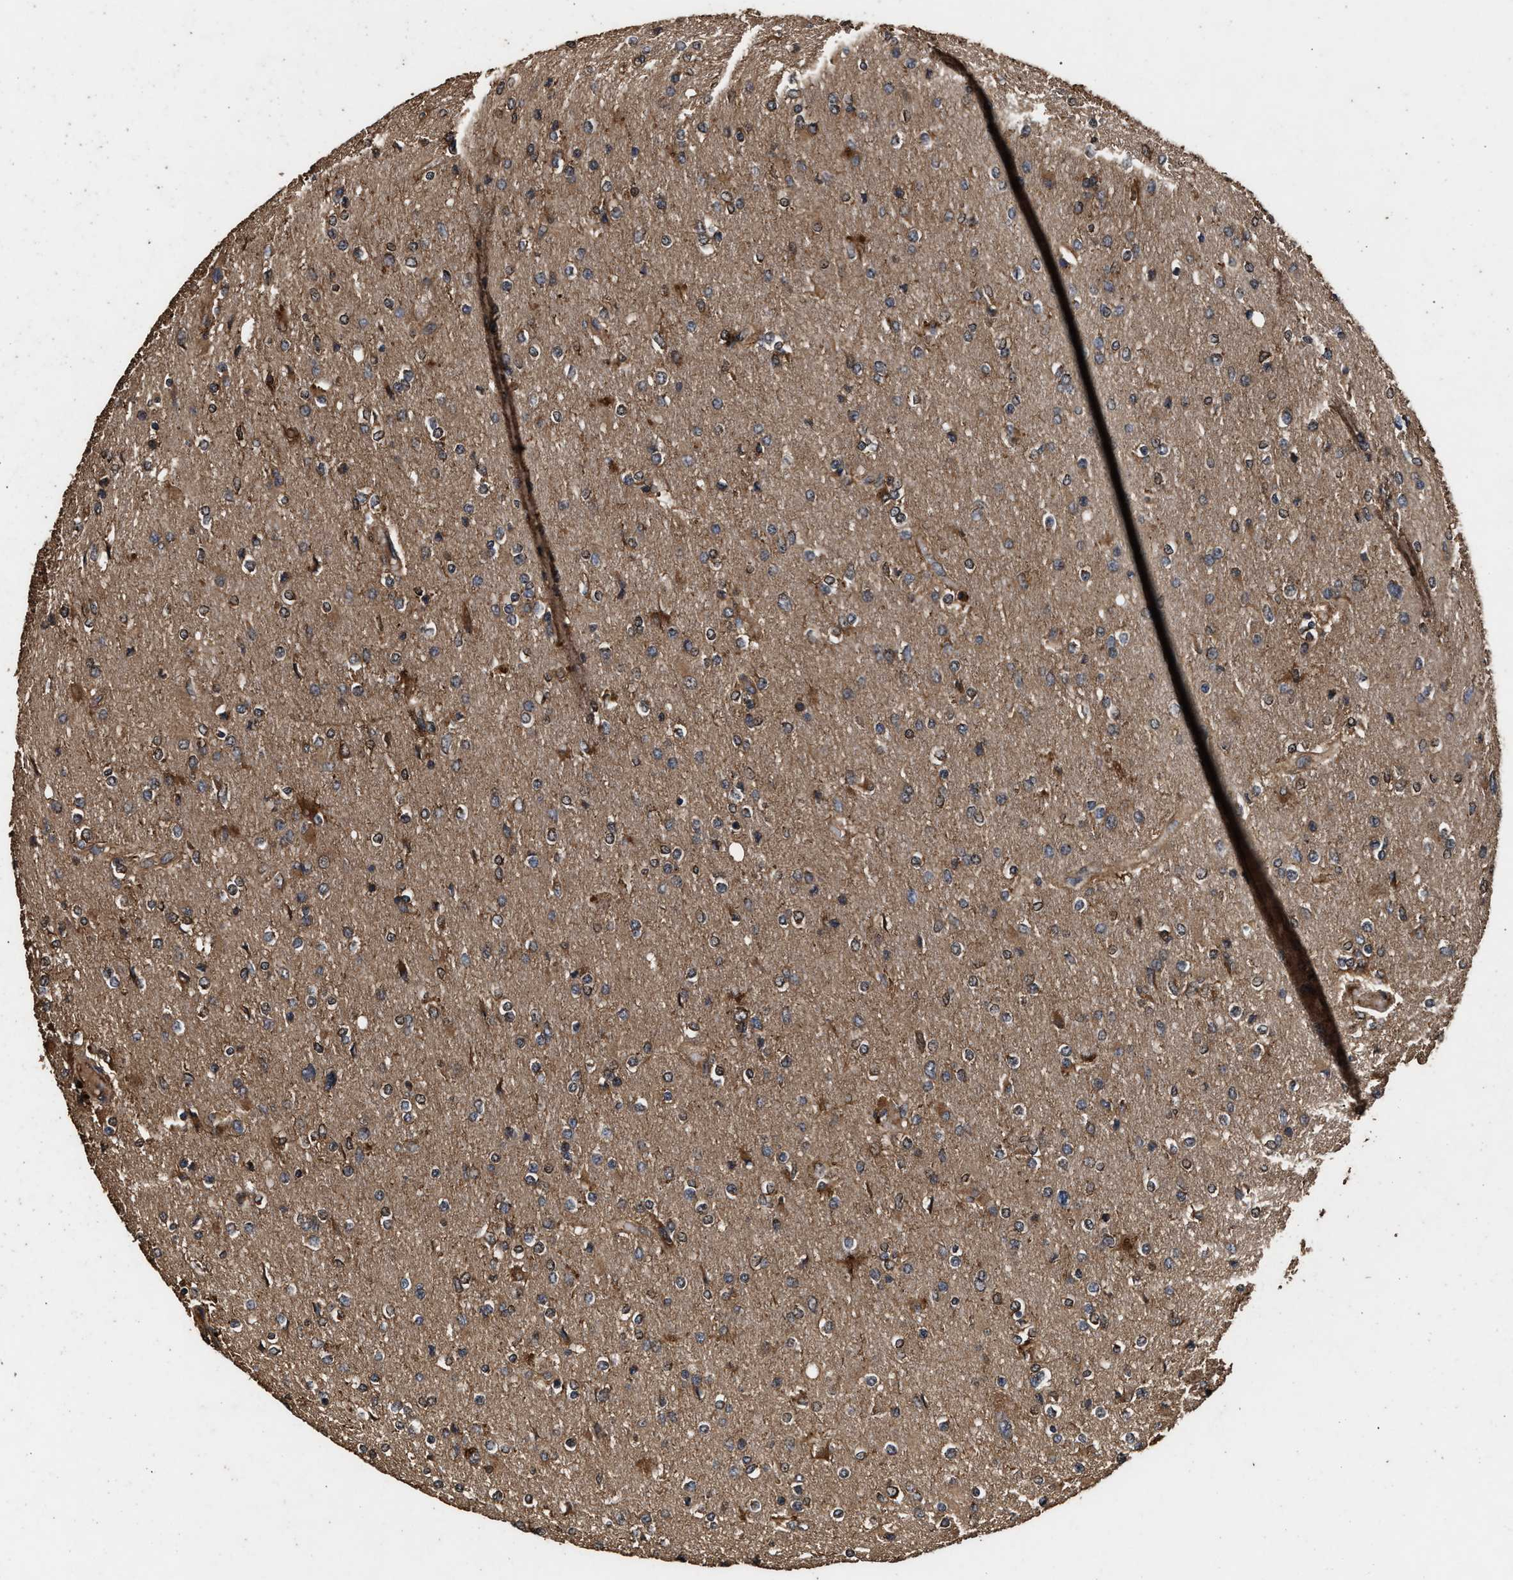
{"staining": {"intensity": "moderate", "quantity": "<25%", "location": "cytoplasmic/membranous"}, "tissue": "glioma", "cell_type": "Tumor cells", "image_type": "cancer", "snomed": [{"axis": "morphology", "description": "Glioma, malignant, High grade"}, {"axis": "topography", "description": "Cerebral cortex"}], "caption": "Moderate cytoplasmic/membranous positivity is present in approximately <25% of tumor cells in high-grade glioma (malignant). (DAB IHC with brightfield microscopy, high magnification).", "gene": "KYAT1", "patient": {"sex": "female", "age": 36}}